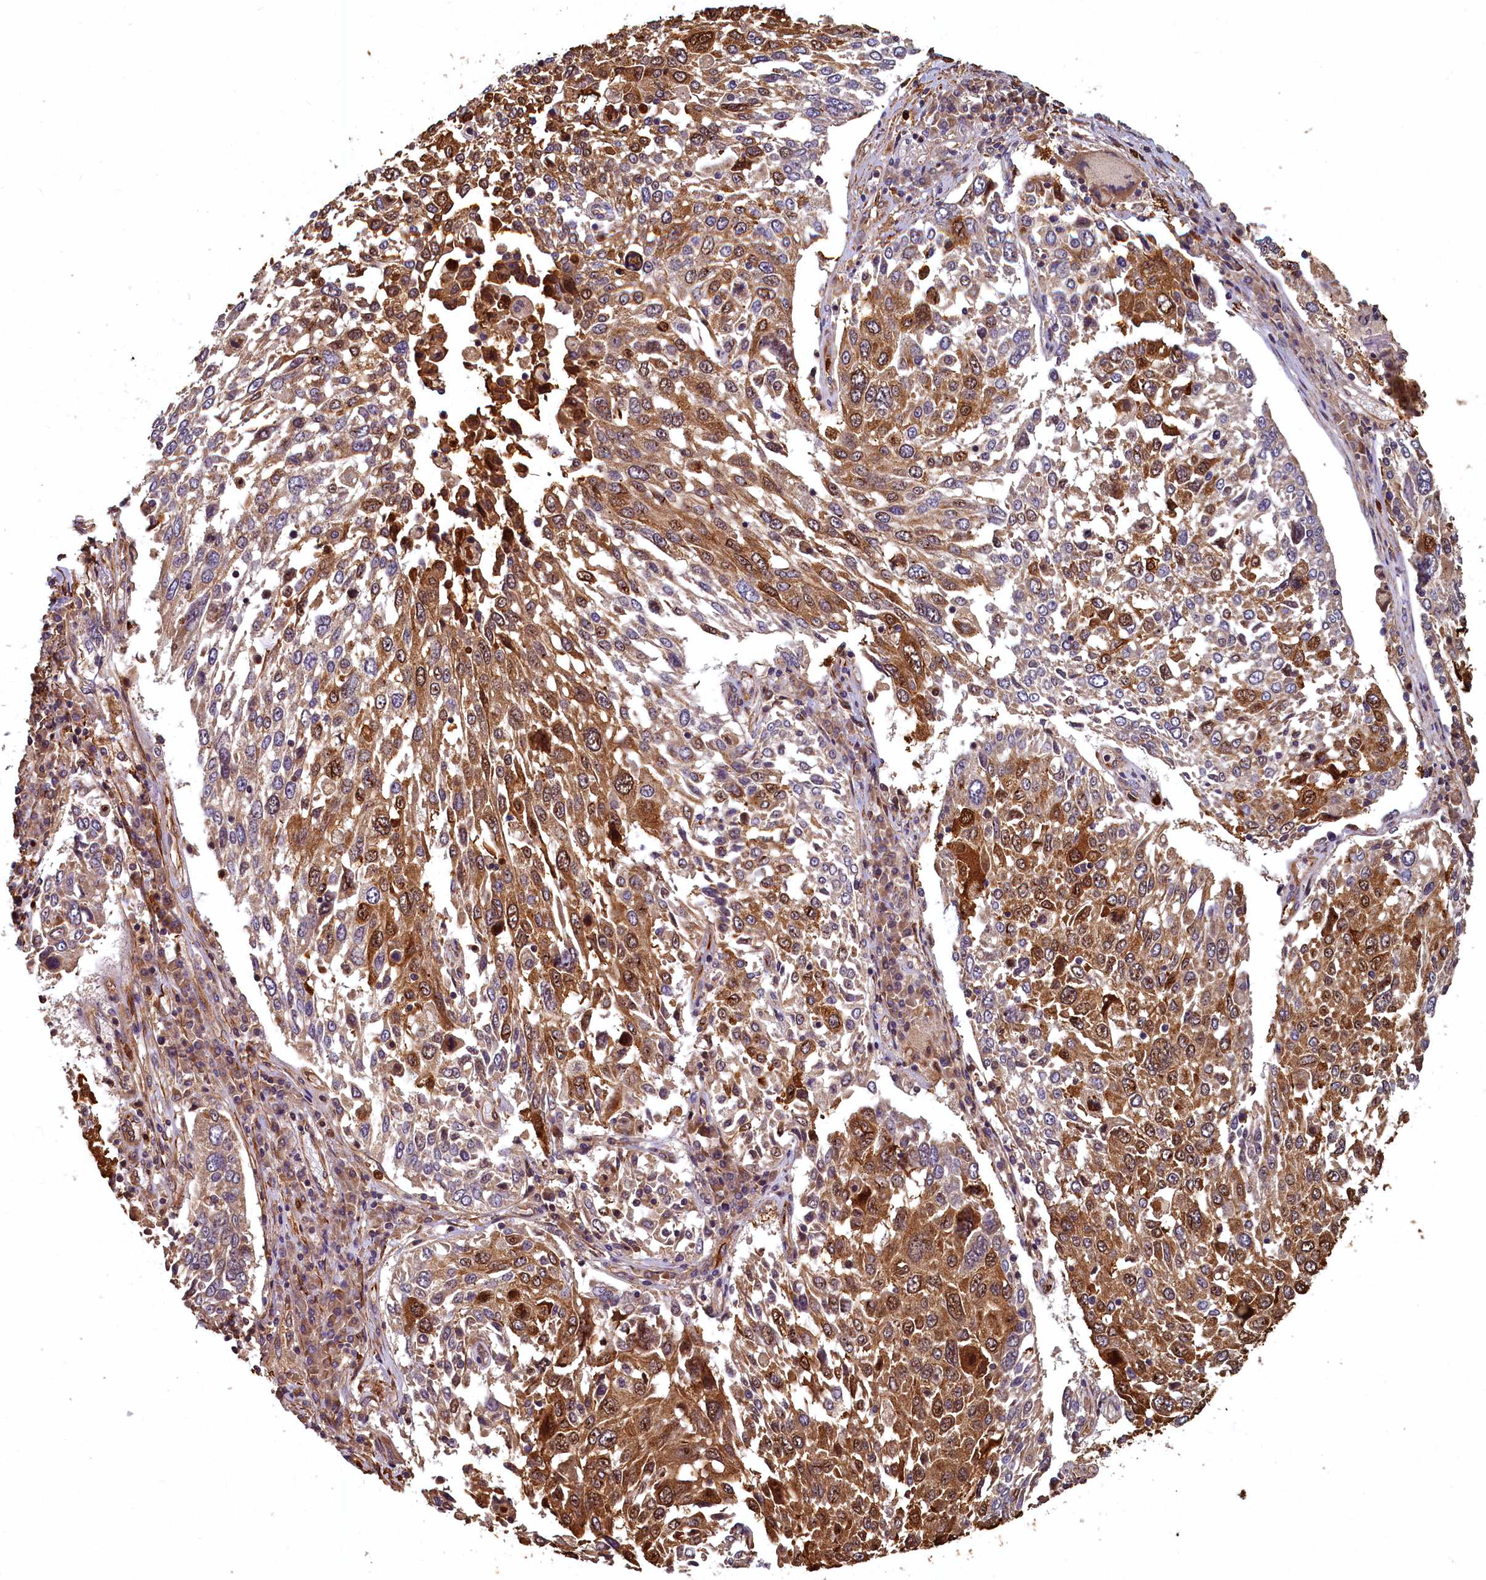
{"staining": {"intensity": "moderate", "quantity": "25%-75%", "location": "cytoplasmic/membranous,nuclear"}, "tissue": "lung cancer", "cell_type": "Tumor cells", "image_type": "cancer", "snomed": [{"axis": "morphology", "description": "Squamous cell carcinoma, NOS"}, {"axis": "topography", "description": "Lung"}], "caption": "Moderate cytoplasmic/membranous and nuclear positivity is seen in approximately 25%-75% of tumor cells in lung cancer (squamous cell carcinoma).", "gene": "CCDC102B", "patient": {"sex": "male", "age": 65}}